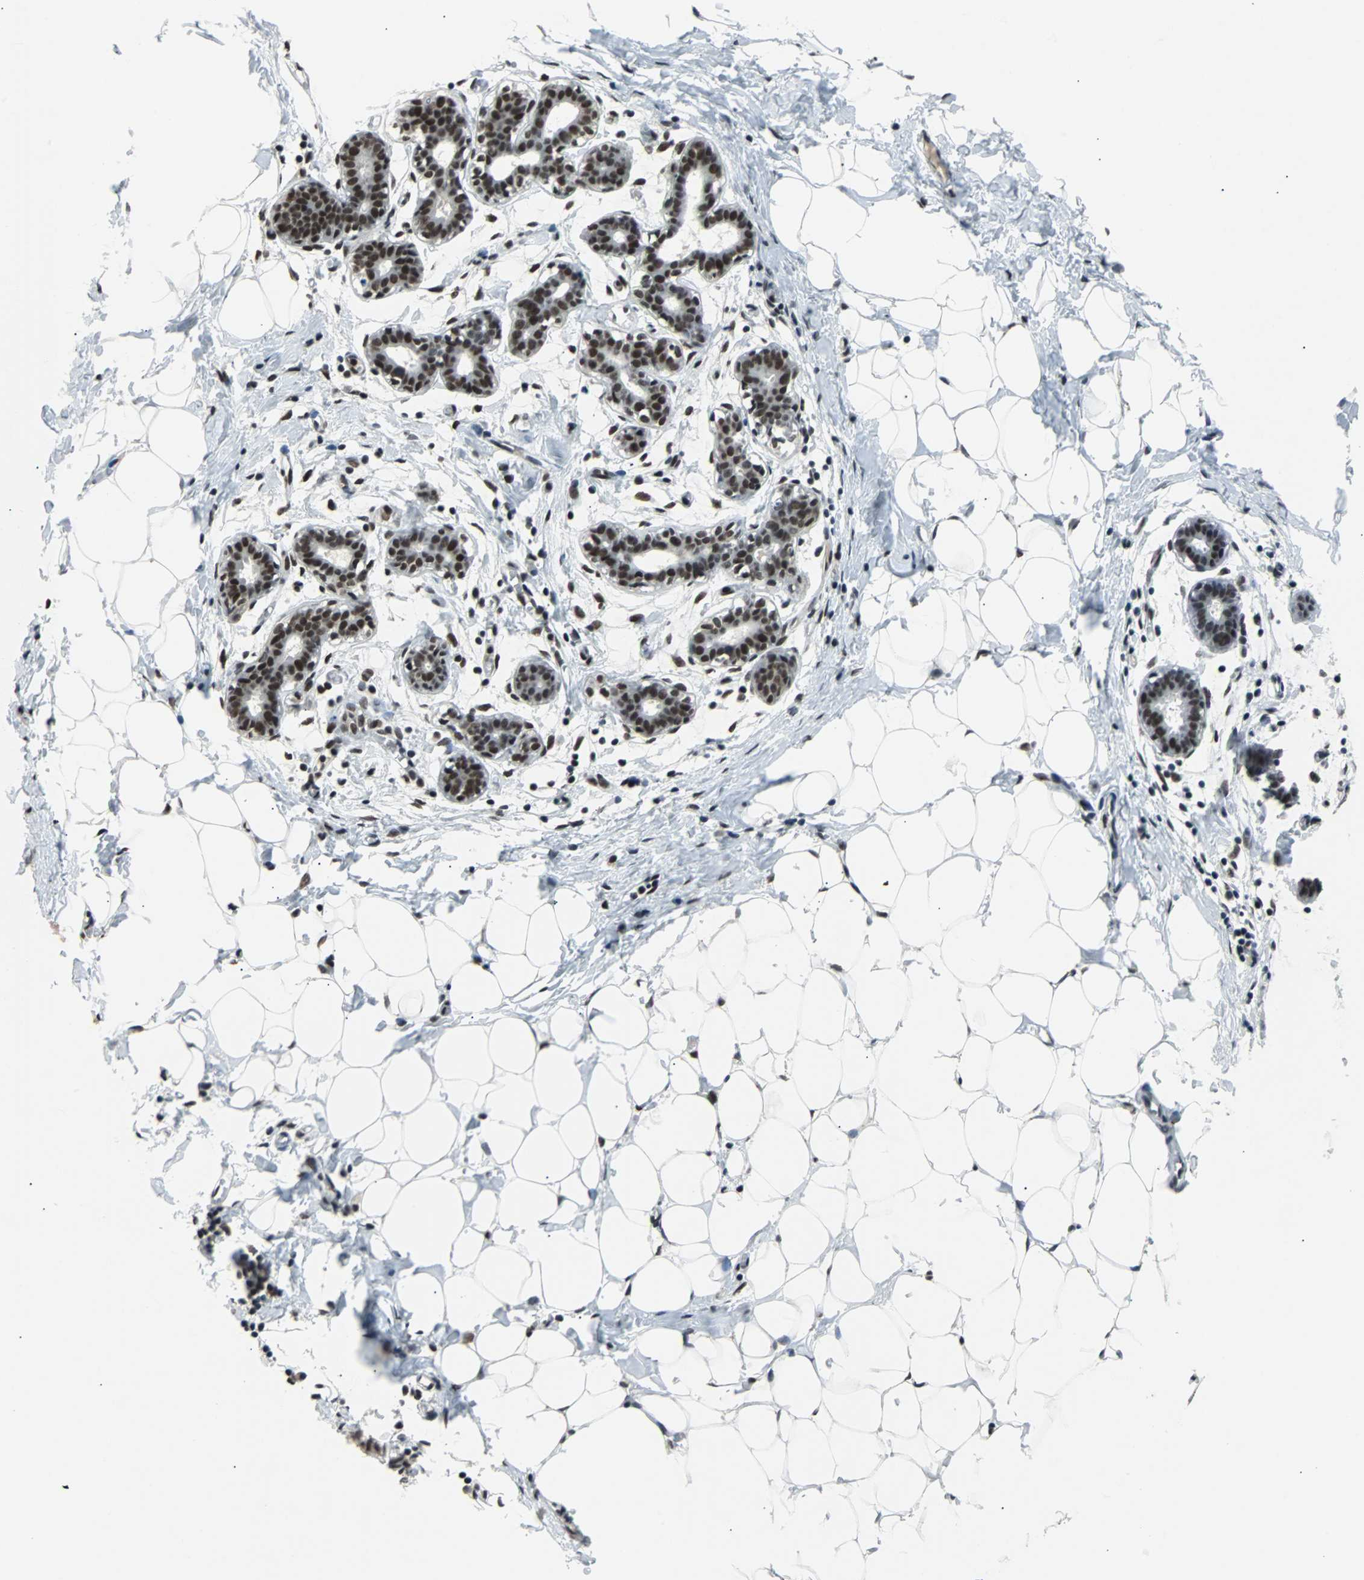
{"staining": {"intensity": "moderate", "quantity": "25%-75%", "location": "nuclear"}, "tissue": "breast", "cell_type": "Adipocytes", "image_type": "normal", "snomed": [{"axis": "morphology", "description": "Normal tissue, NOS"}, {"axis": "topography", "description": "Breast"}], "caption": "A high-resolution photomicrograph shows immunohistochemistry (IHC) staining of benign breast, which shows moderate nuclear staining in approximately 25%-75% of adipocytes. Nuclei are stained in blue.", "gene": "GATAD2A", "patient": {"sex": "female", "age": 27}}